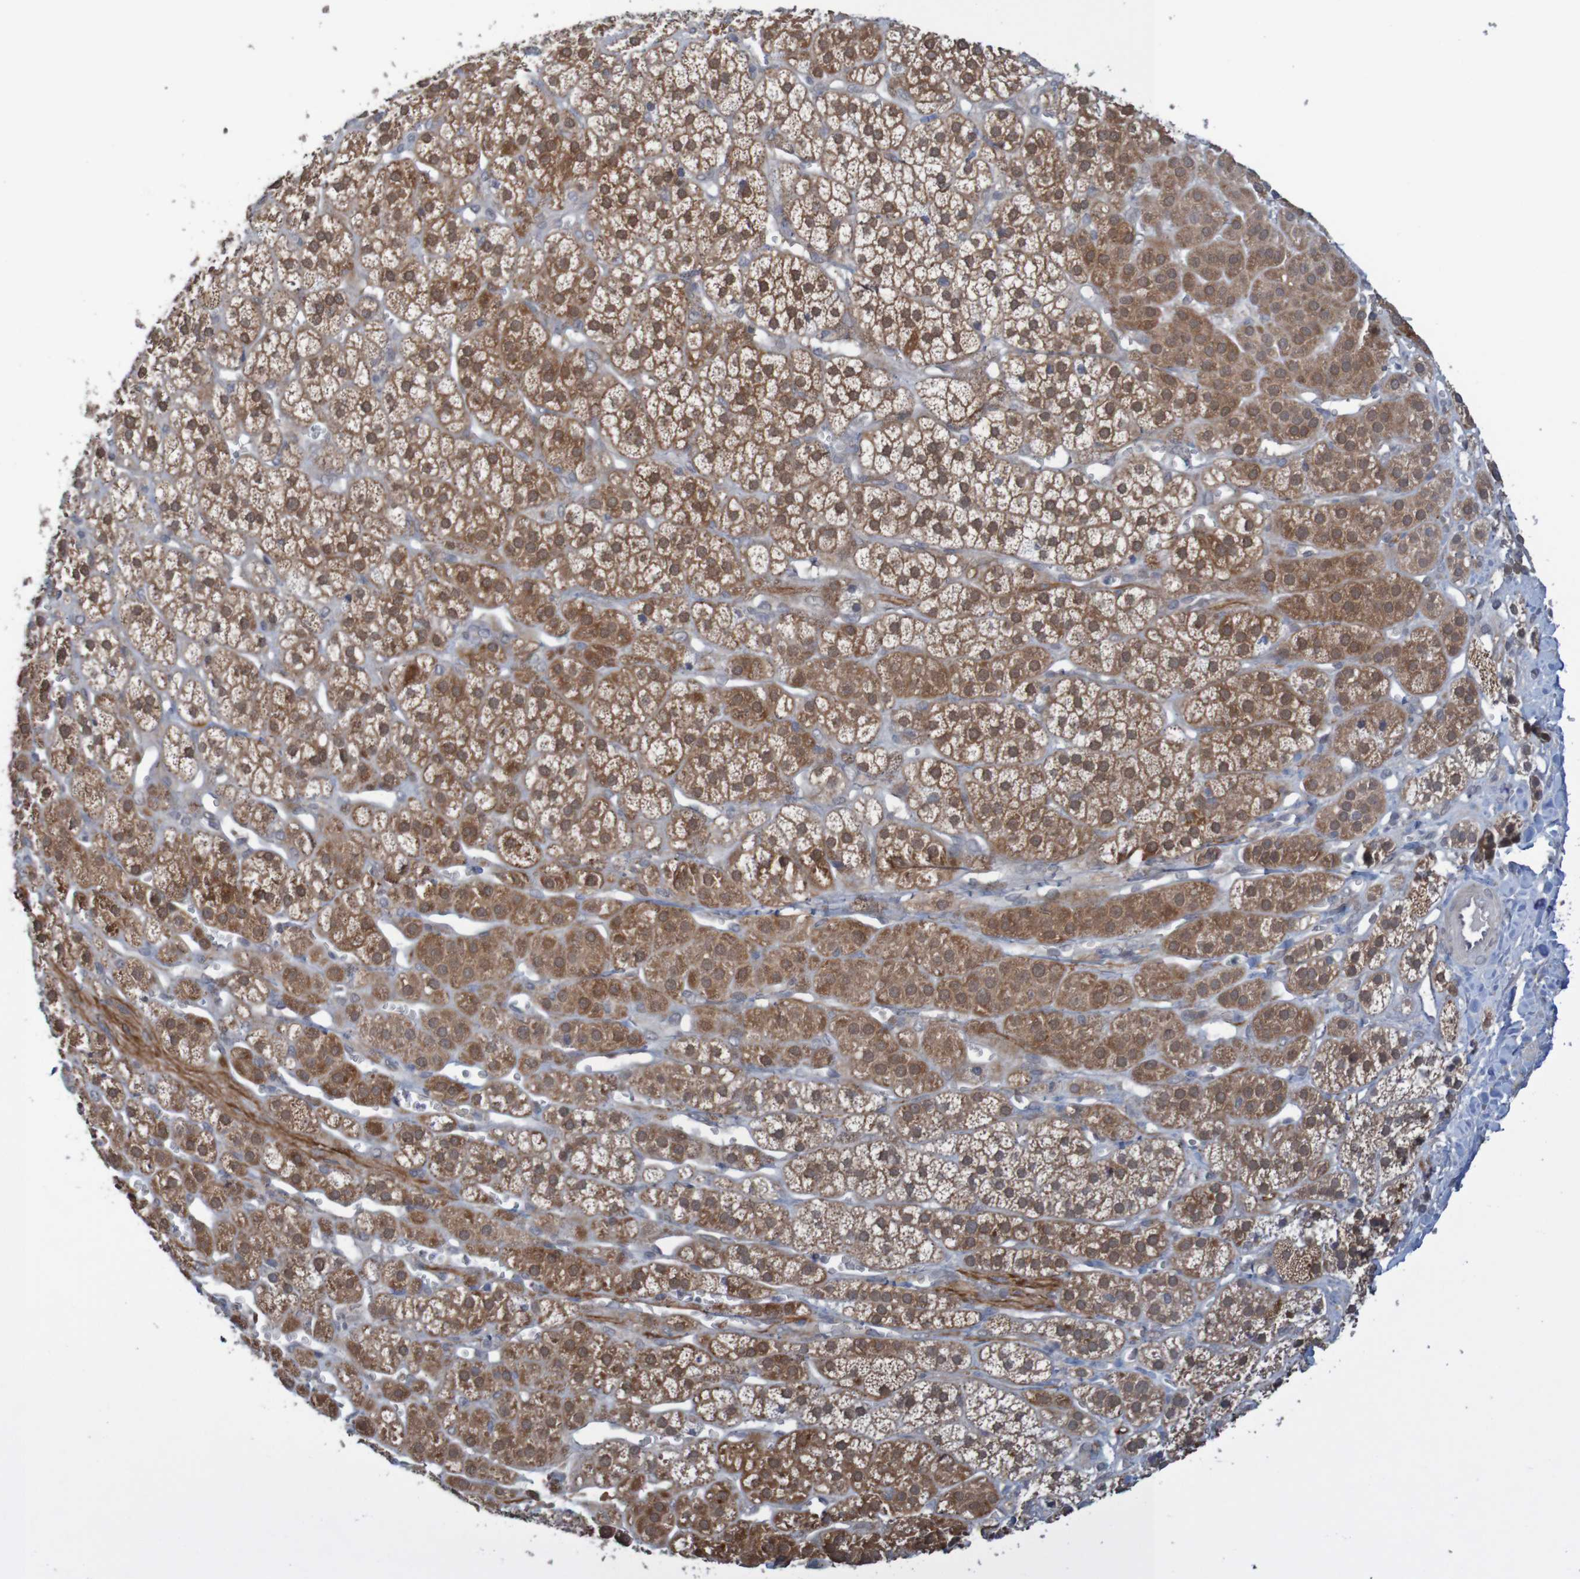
{"staining": {"intensity": "moderate", "quantity": ">75%", "location": "cytoplasmic/membranous"}, "tissue": "adrenal gland", "cell_type": "Glandular cells", "image_type": "normal", "snomed": [{"axis": "morphology", "description": "Normal tissue, NOS"}, {"axis": "topography", "description": "Adrenal gland"}], "caption": "Approximately >75% of glandular cells in benign human adrenal gland reveal moderate cytoplasmic/membranous protein positivity as visualized by brown immunohistochemical staining.", "gene": "ANKK1", "patient": {"sex": "male", "age": 56}}